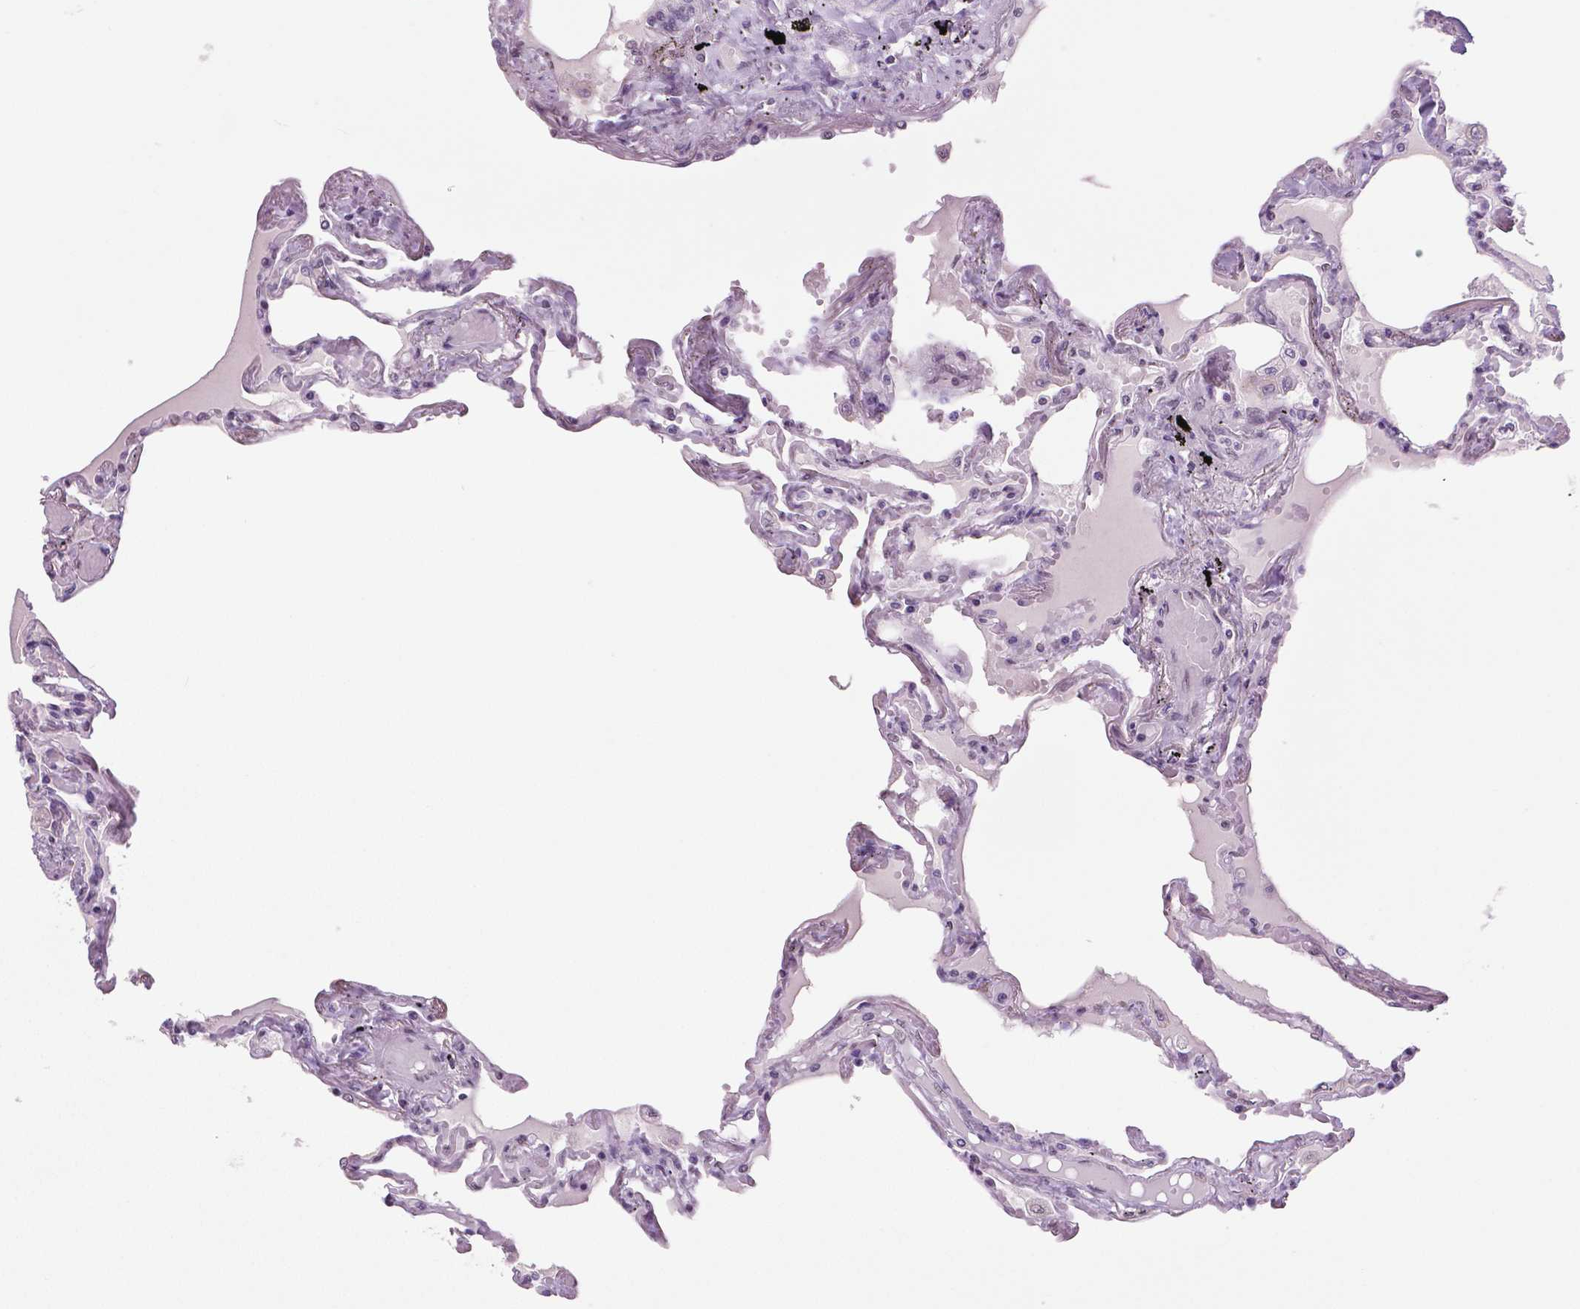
{"staining": {"intensity": "negative", "quantity": "none", "location": "none"}, "tissue": "lung", "cell_type": "Alveolar cells", "image_type": "normal", "snomed": [{"axis": "morphology", "description": "Normal tissue, NOS"}, {"axis": "morphology", "description": "Adenocarcinoma, NOS"}, {"axis": "topography", "description": "Cartilage tissue"}, {"axis": "topography", "description": "Lung"}], "caption": "Alveolar cells show no significant protein expression in benign lung. (DAB (3,3'-diaminobenzidine) IHC with hematoxylin counter stain).", "gene": "IGF2BP1", "patient": {"sex": "female", "age": 67}}